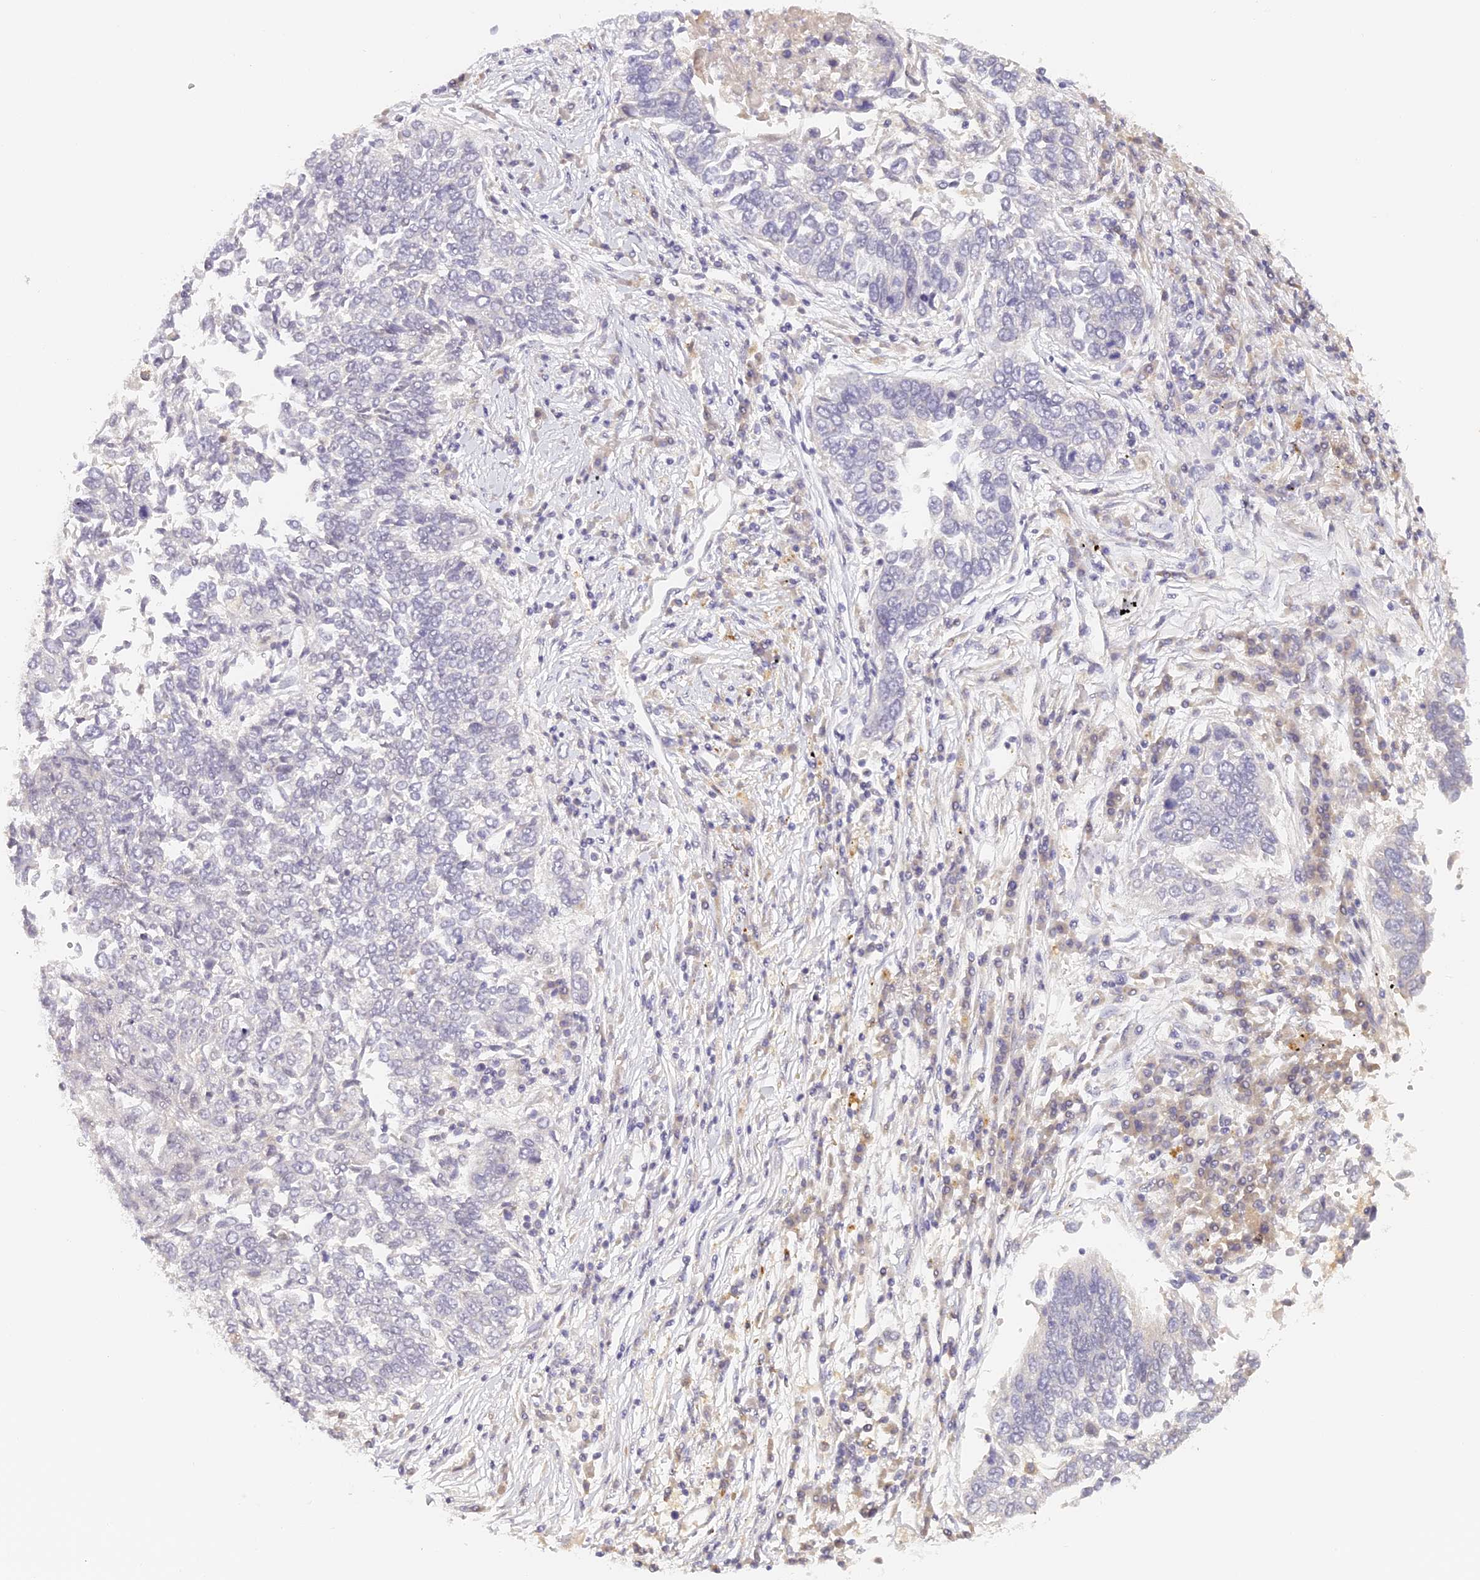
{"staining": {"intensity": "negative", "quantity": "none", "location": "none"}, "tissue": "lung cancer", "cell_type": "Tumor cells", "image_type": "cancer", "snomed": [{"axis": "morphology", "description": "Normal tissue, NOS"}, {"axis": "morphology", "description": "Squamous cell carcinoma, NOS"}, {"axis": "topography", "description": "Cartilage tissue"}, {"axis": "topography", "description": "Bronchus"}, {"axis": "topography", "description": "Lung"}, {"axis": "topography", "description": "Peripheral nerve tissue"}], "caption": "Histopathology image shows no significant protein positivity in tumor cells of squamous cell carcinoma (lung).", "gene": "ELL3", "patient": {"sex": "female", "age": 49}}